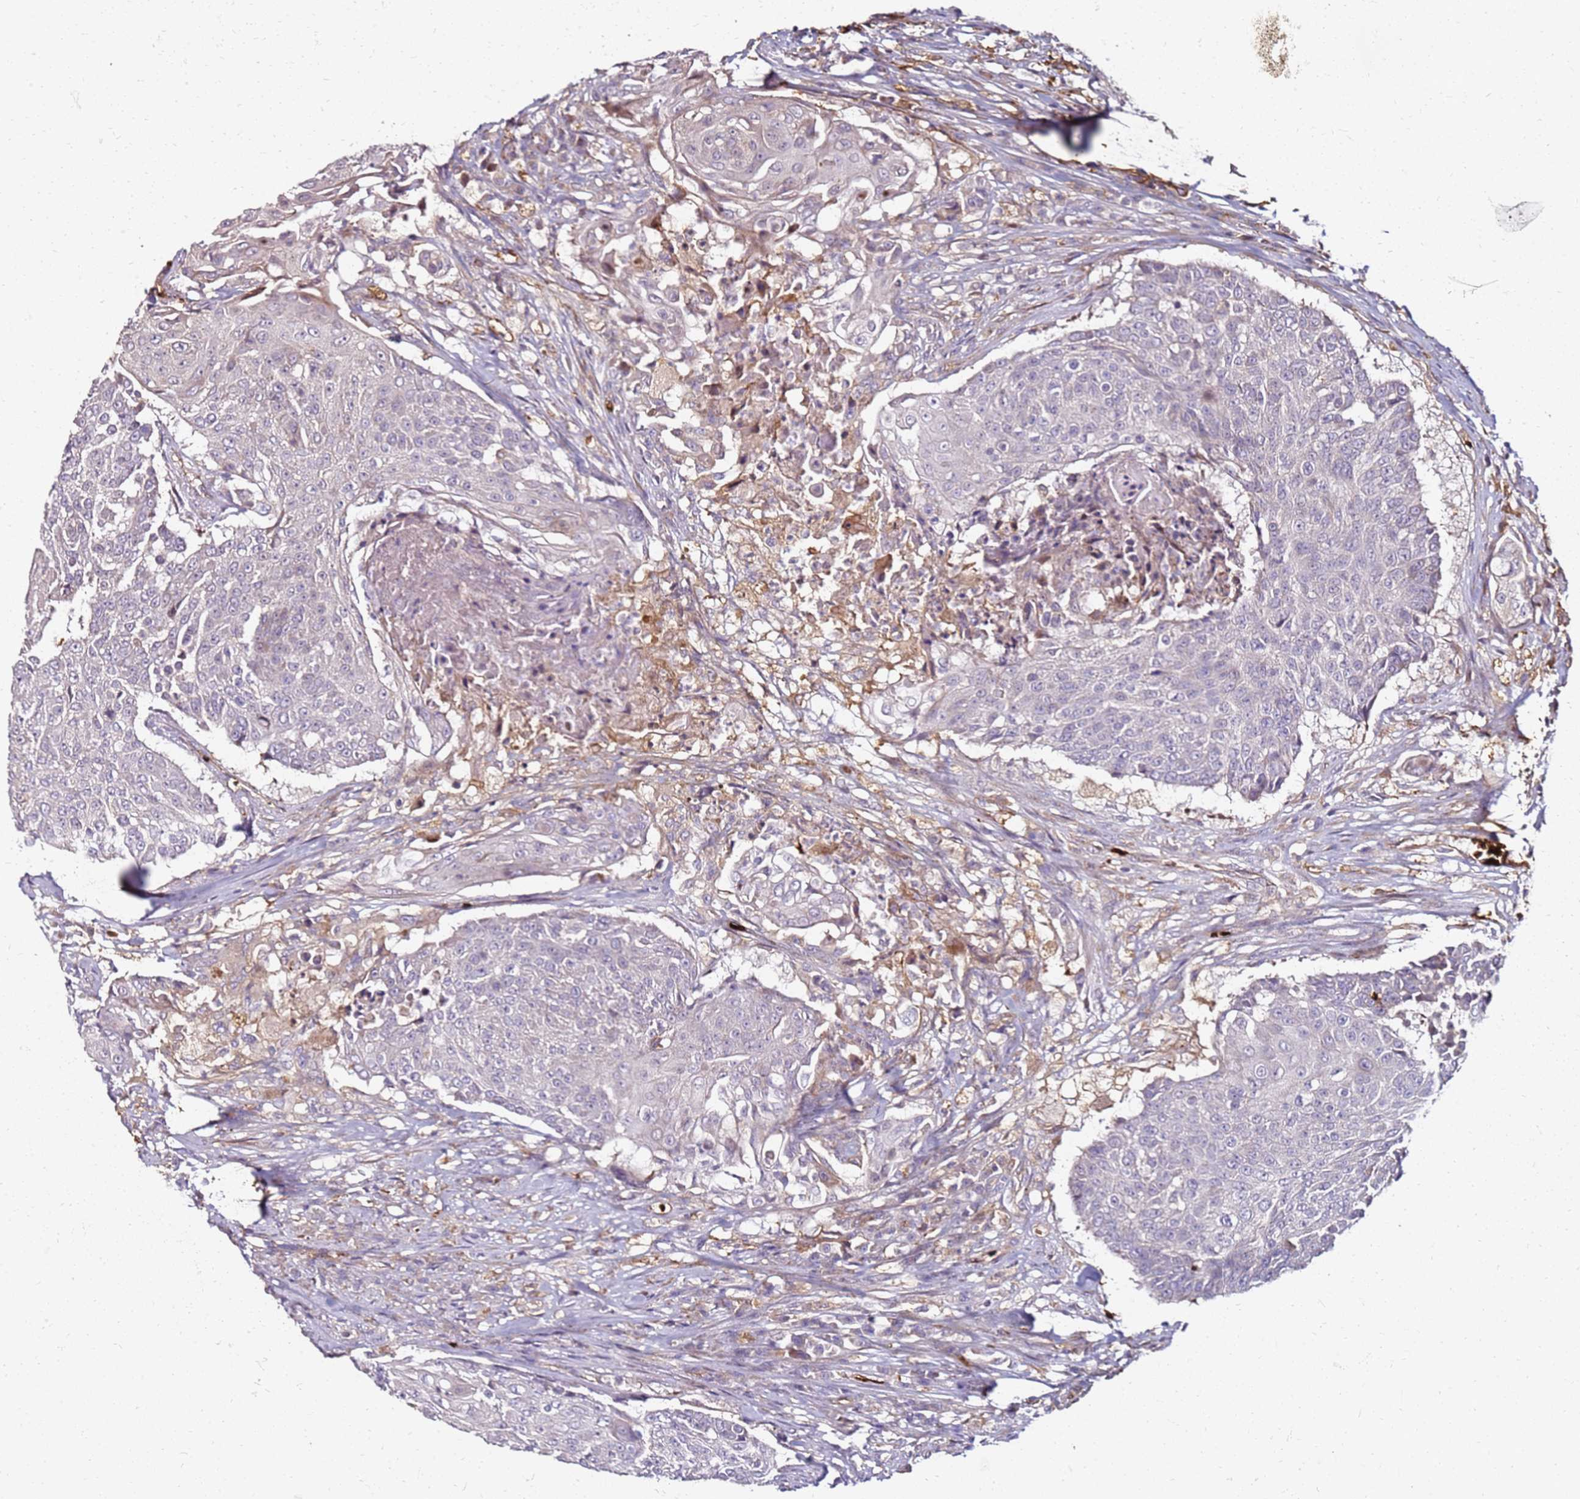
{"staining": {"intensity": "negative", "quantity": "none", "location": "none"}, "tissue": "urothelial cancer", "cell_type": "Tumor cells", "image_type": "cancer", "snomed": [{"axis": "morphology", "description": "Urothelial carcinoma, High grade"}, {"axis": "topography", "description": "Urinary bladder"}], "caption": "Immunohistochemical staining of human urothelial carcinoma (high-grade) exhibits no significant positivity in tumor cells. The staining was performed using DAB to visualize the protein expression in brown, while the nuclei were stained in blue with hematoxylin (Magnification: 20x).", "gene": "RNF11", "patient": {"sex": "female", "age": 63}}